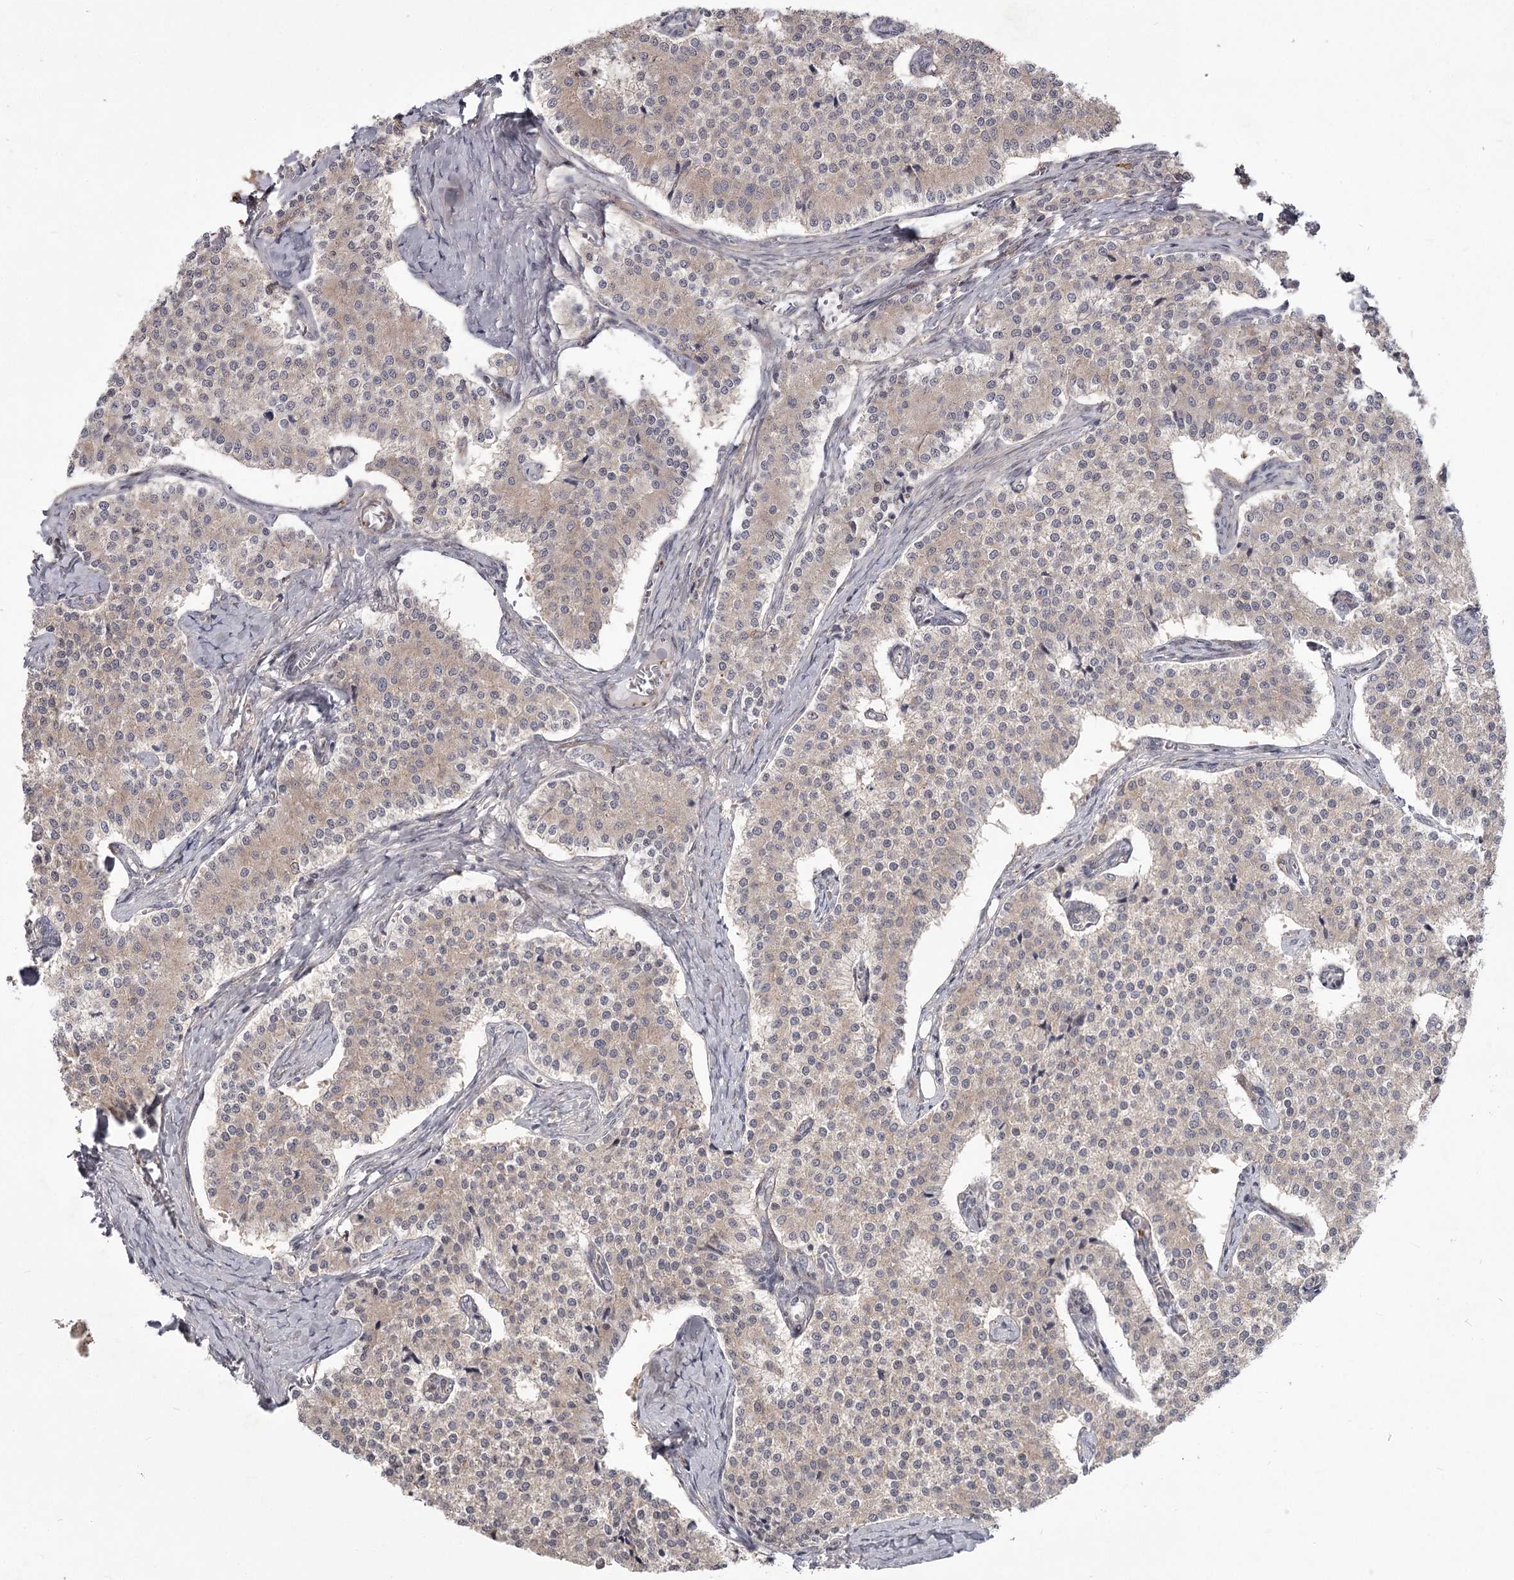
{"staining": {"intensity": "weak", "quantity": "<25%", "location": "cytoplasmic/membranous"}, "tissue": "carcinoid", "cell_type": "Tumor cells", "image_type": "cancer", "snomed": [{"axis": "morphology", "description": "Carcinoid, malignant, NOS"}, {"axis": "topography", "description": "Colon"}], "caption": "A photomicrograph of carcinoid stained for a protein reveals no brown staining in tumor cells.", "gene": "CCNG2", "patient": {"sex": "female", "age": 52}}